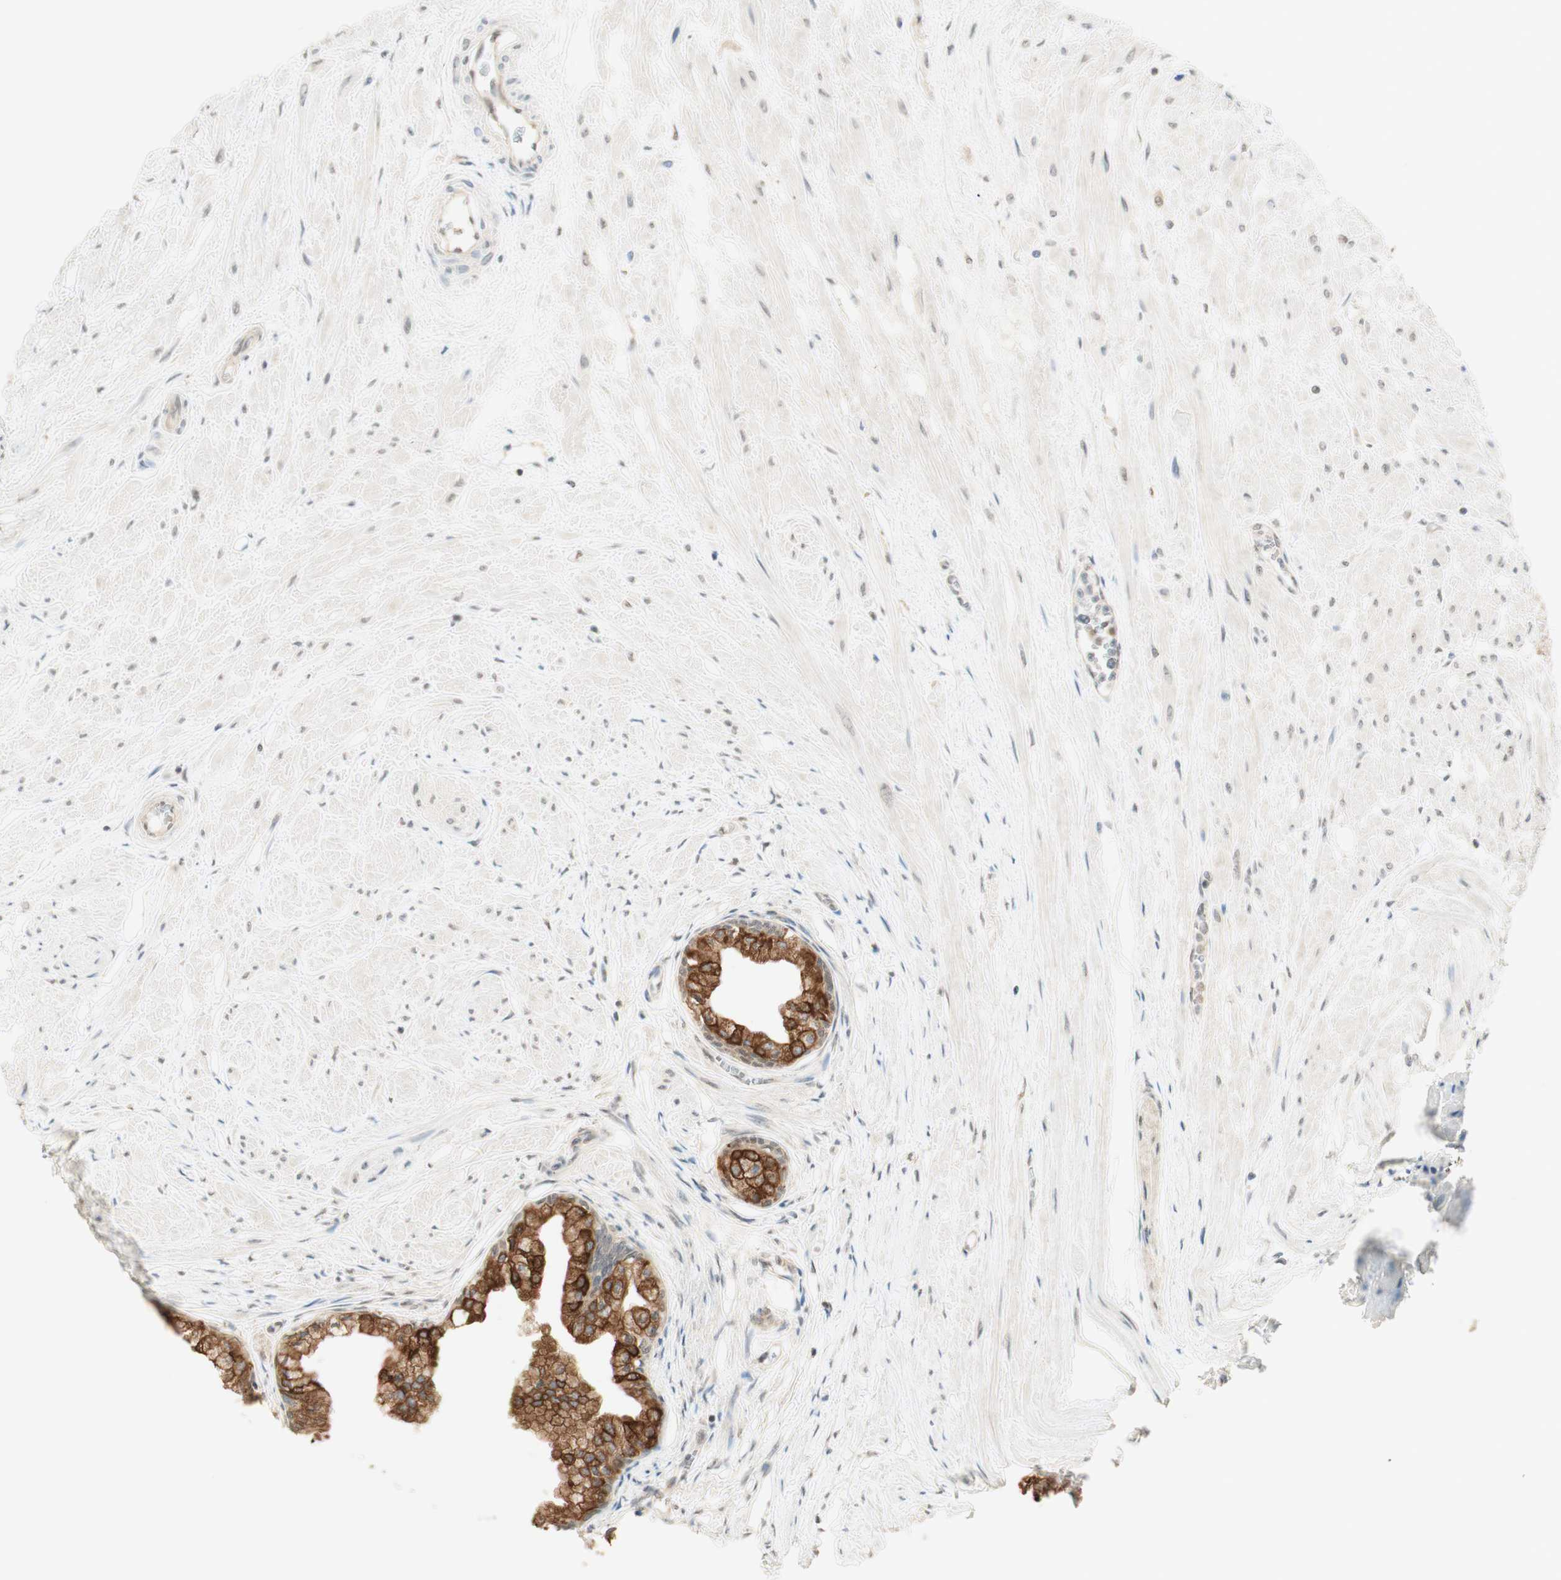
{"staining": {"intensity": "moderate", "quantity": ">75%", "location": "cytoplasmic/membranous"}, "tissue": "prostate", "cell_type": "Glandular cells", "image_type": "normal", "snomed": [{"axis": "morphology", "description": "Normal tissue, NOS"}, {"axis": "topography", "description": "Prostate"}, {"axis": "topography", "description": "Seminal veicle"}], "caption": "Immunohistochemistry (DAB) staining of benign prostate demonstrates moderate cytoplasmic/membranous protein staining in approximately >75% of glandular cells.", "gene": "SPINT2", "patient": {"sex": "male", "age": 60}}